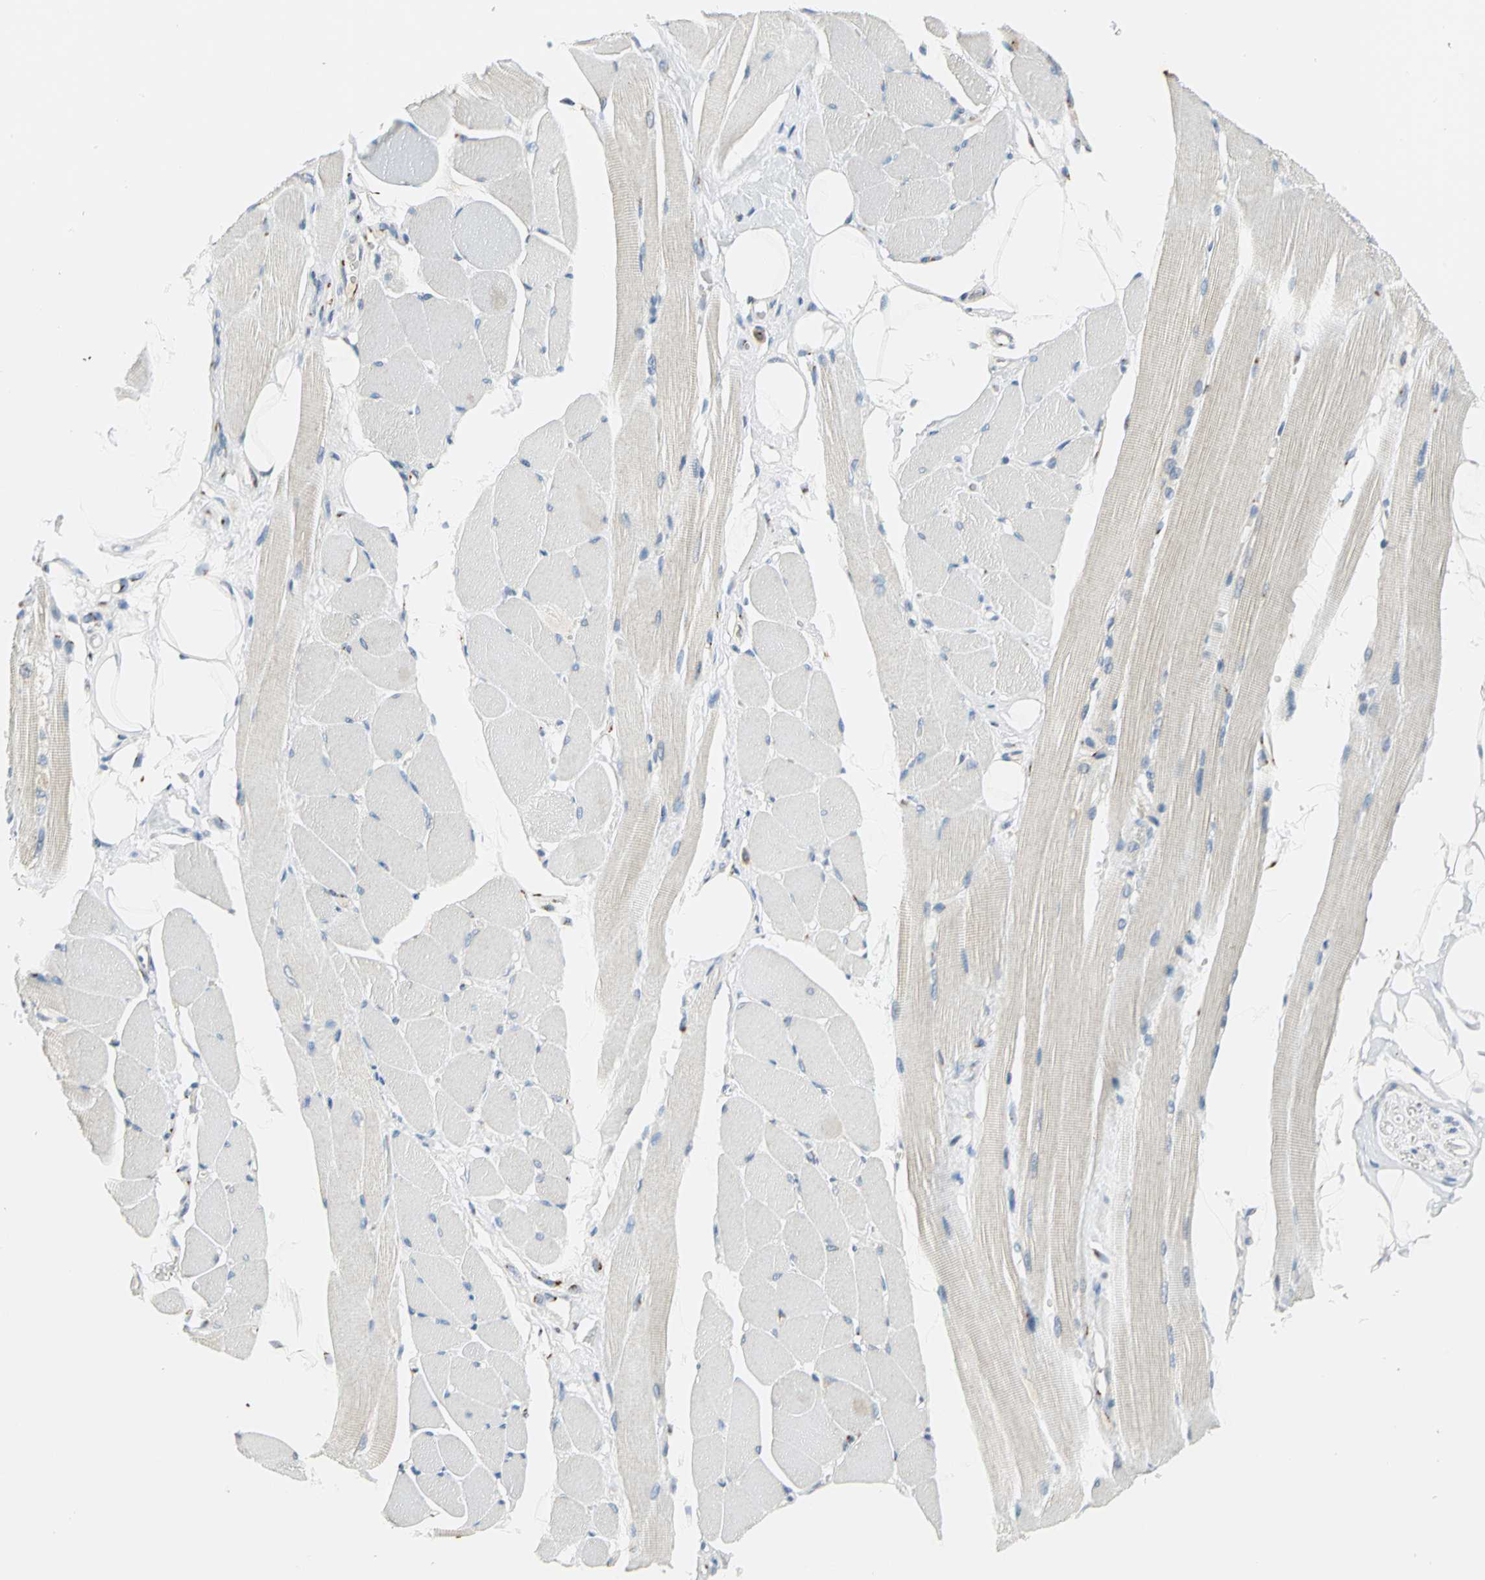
{"staining": {"intensity": "weak", "quantity": "25%-75%", "location": "cytoplasmic/membranous"}, "tissue": "skeletal muscle", "cell_type": "Myocytes", "image_type": "normal", "snomed": [{"axis": "morphology", "description": "Normal tissue, NOS"}, {"axis": "topography", "description": "Skeletal muscle"}, {"axis": "topography", "description": "Peripheral nerve tissue"}], "caption": "Protein positivity by immunohistochemistry (IHC) exhibits weak cytoplasmic/membranous expression in about 25%-75% of myocytes in normal skeletal muscle. Using DAB (brown) and hematoxylin (blue) stains, captured at high magnification using brightfield microscopy.", "gene": "GPR3", "patient": {"sex": "female", "age": 84}}